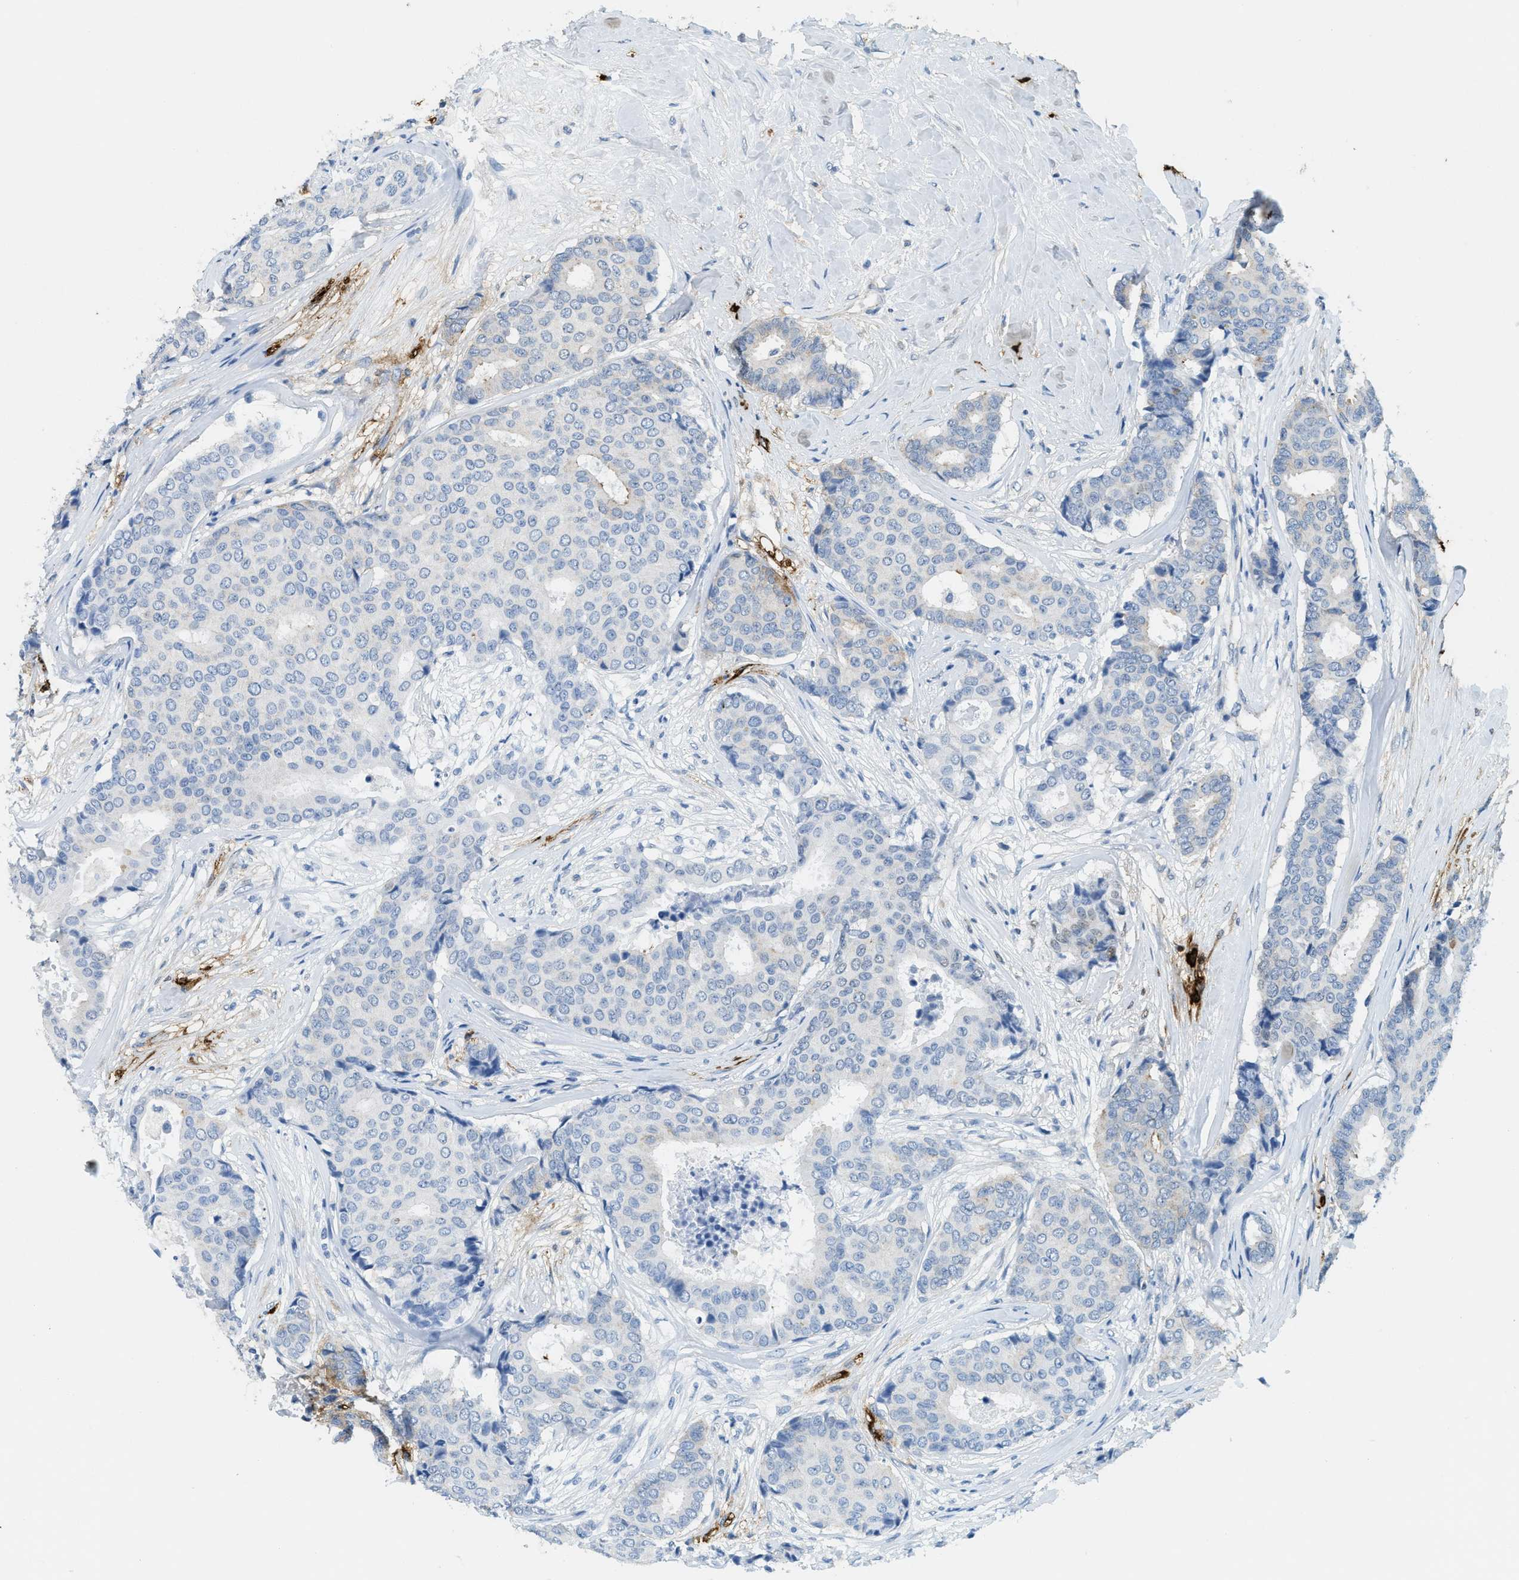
{"staining": {"intensity": "negative", "quantity": "none", "location": "none"}, "tissue": "breast cancer", "cell_type": "Tumor cells", "image_type": "cancer", "snomed": [{"axis": "morphology", "description": "Duct carcinoma"}, {"axis": "topography", "description": "Breast"}], "caption": "Photomicrograph shows no protein expression in tumor cells of infiltrating ductal carcinoma (breast) tissue.", "gene": "TPSAB1", "patient": {"sex": "female", "age": 75}}